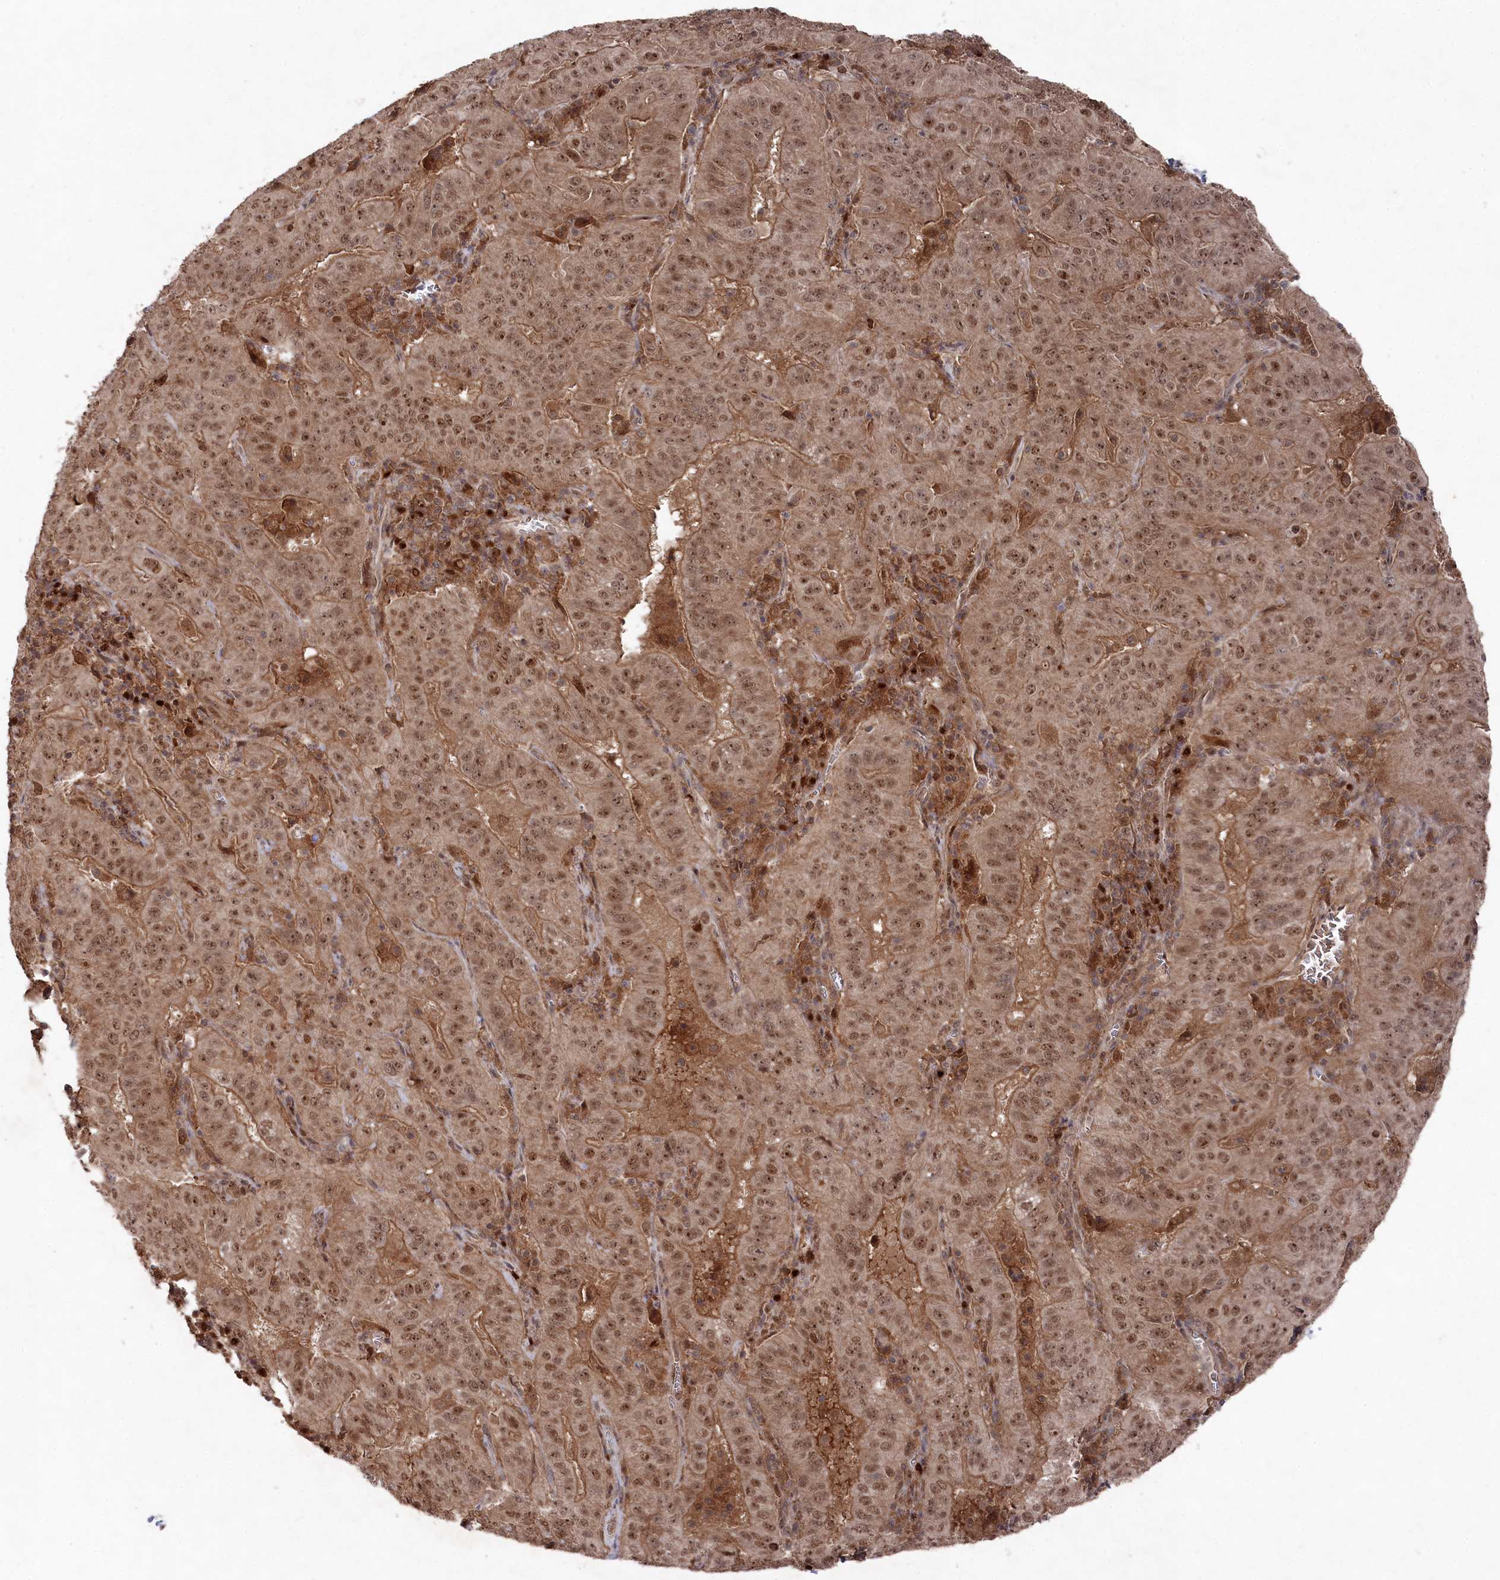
{"staining": {"intensity": "moderate", "quantity": ">75%", "location": "nuclear"}, "tissue": "pancreatic cancer", "cell_type": "Tumor cells", "image_type": "cancer", "snomed": [{"axis": "morphology", "description": "Adenocarcinoma, NOS"}, {"axis": "topography", "description": "Pancreas"}], "caption": "Pancreatic cancer (adenocarcinoma) stained with DAB immunohistochemistry (IHC) demonstrates medium levels of moderate nuclear staining in about >75% of tumor cells.", "gene": "BORCS7", "patient": {"sex": "male", "age": 63}}